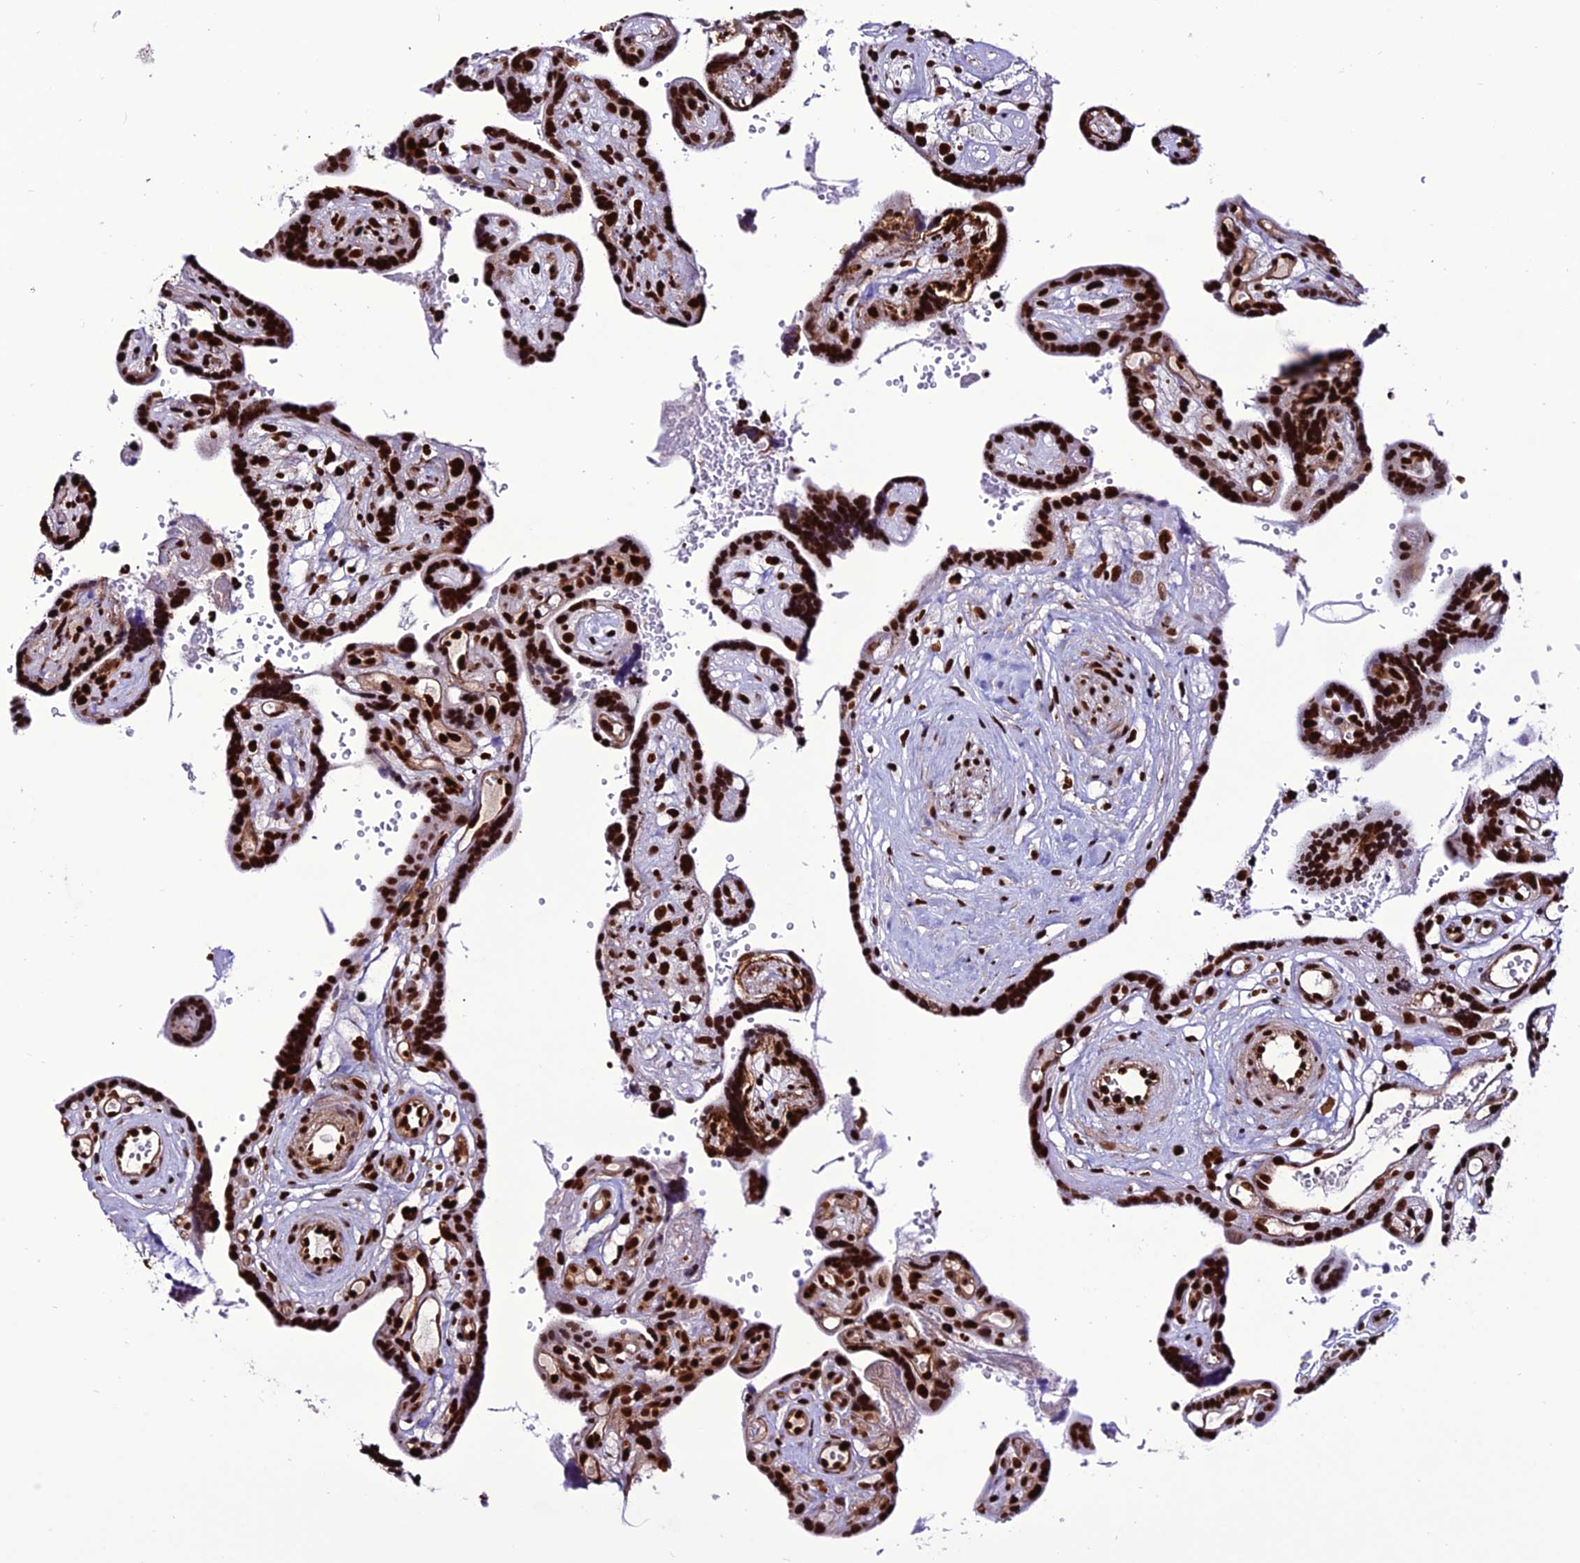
{"staining": {"intensity": "strong", "quantity": ">75%", "location": "nuclear"}, "tissue": "placenta", "cell_type": "Decidual cells", "image_type": "normal", "snomed": [{"axis": "morphology", "description": "Normal tissue, NOS"}, {"axis": "topography", "description": "Placenta"}], "caption": "DAB immunohistochemical staining of normal placenta shows strong nuclear protein staining in about >75% of decidual cells. The staining is performed using DAB brown chromogen to label protein expression. The nuclei are counter-stained blue using hematoxylin.", "gene": "INO80E", "patient": {"sex": "female", "age": 30}}